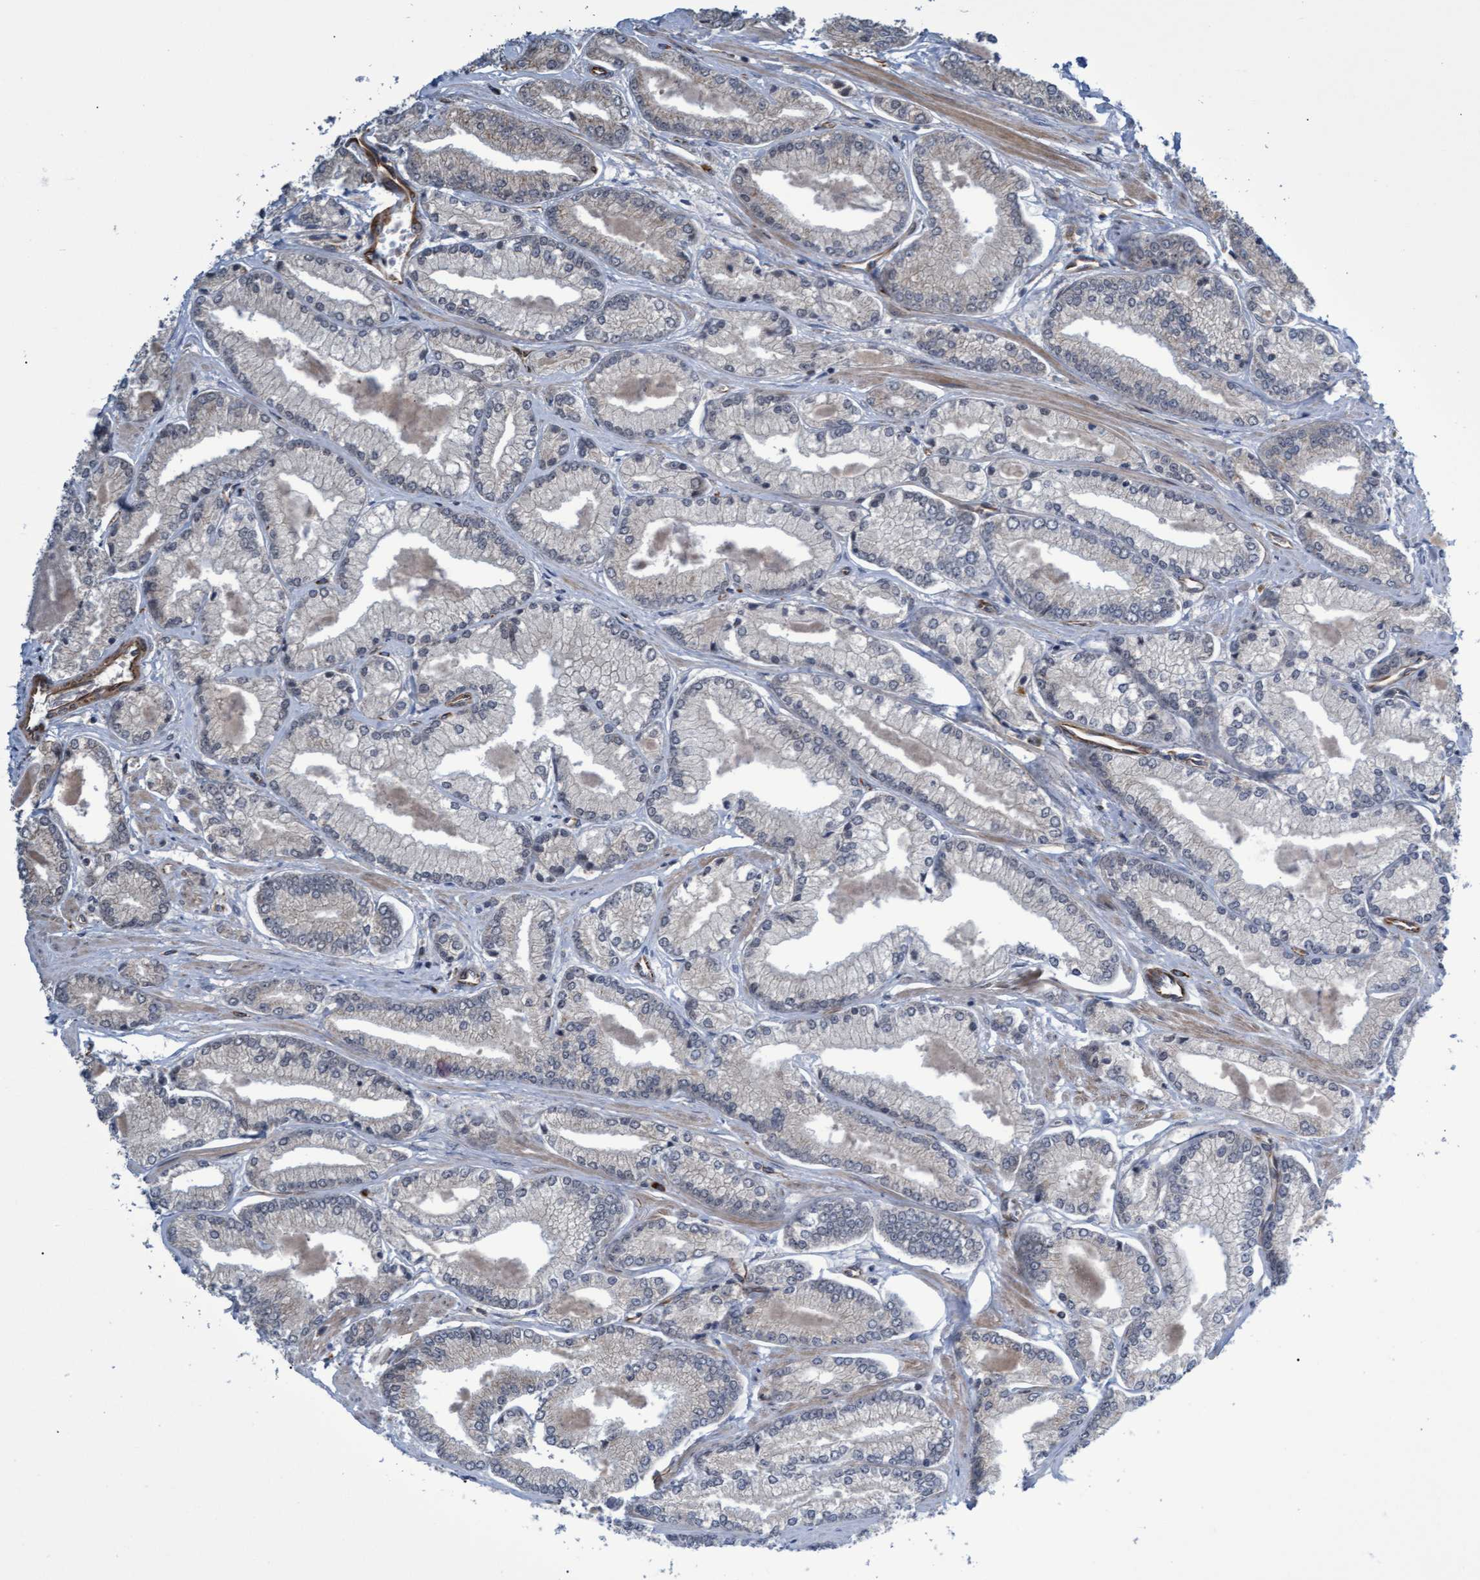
{"staining": {"intensity": "negative", "quantity": "none", "location": "none"}, "tissue": "prostate cancer", "cell_type": "Tumor cells", "image_type": "cancer", "snomed": [{"axis": "morphology", "description": "Adenocarcinoma, Low grade"}, {"axis": "topography", "description": "Prostate"}], "caption": "An image of prostate low-grade adenocarcinoma stained for a protein reveals no brown staining in tumor cells. (IHC, brightfield microscopy, high magnification).", "gene": "TNFRSF10B", "patient": {"sex": "male", "age": 52}}